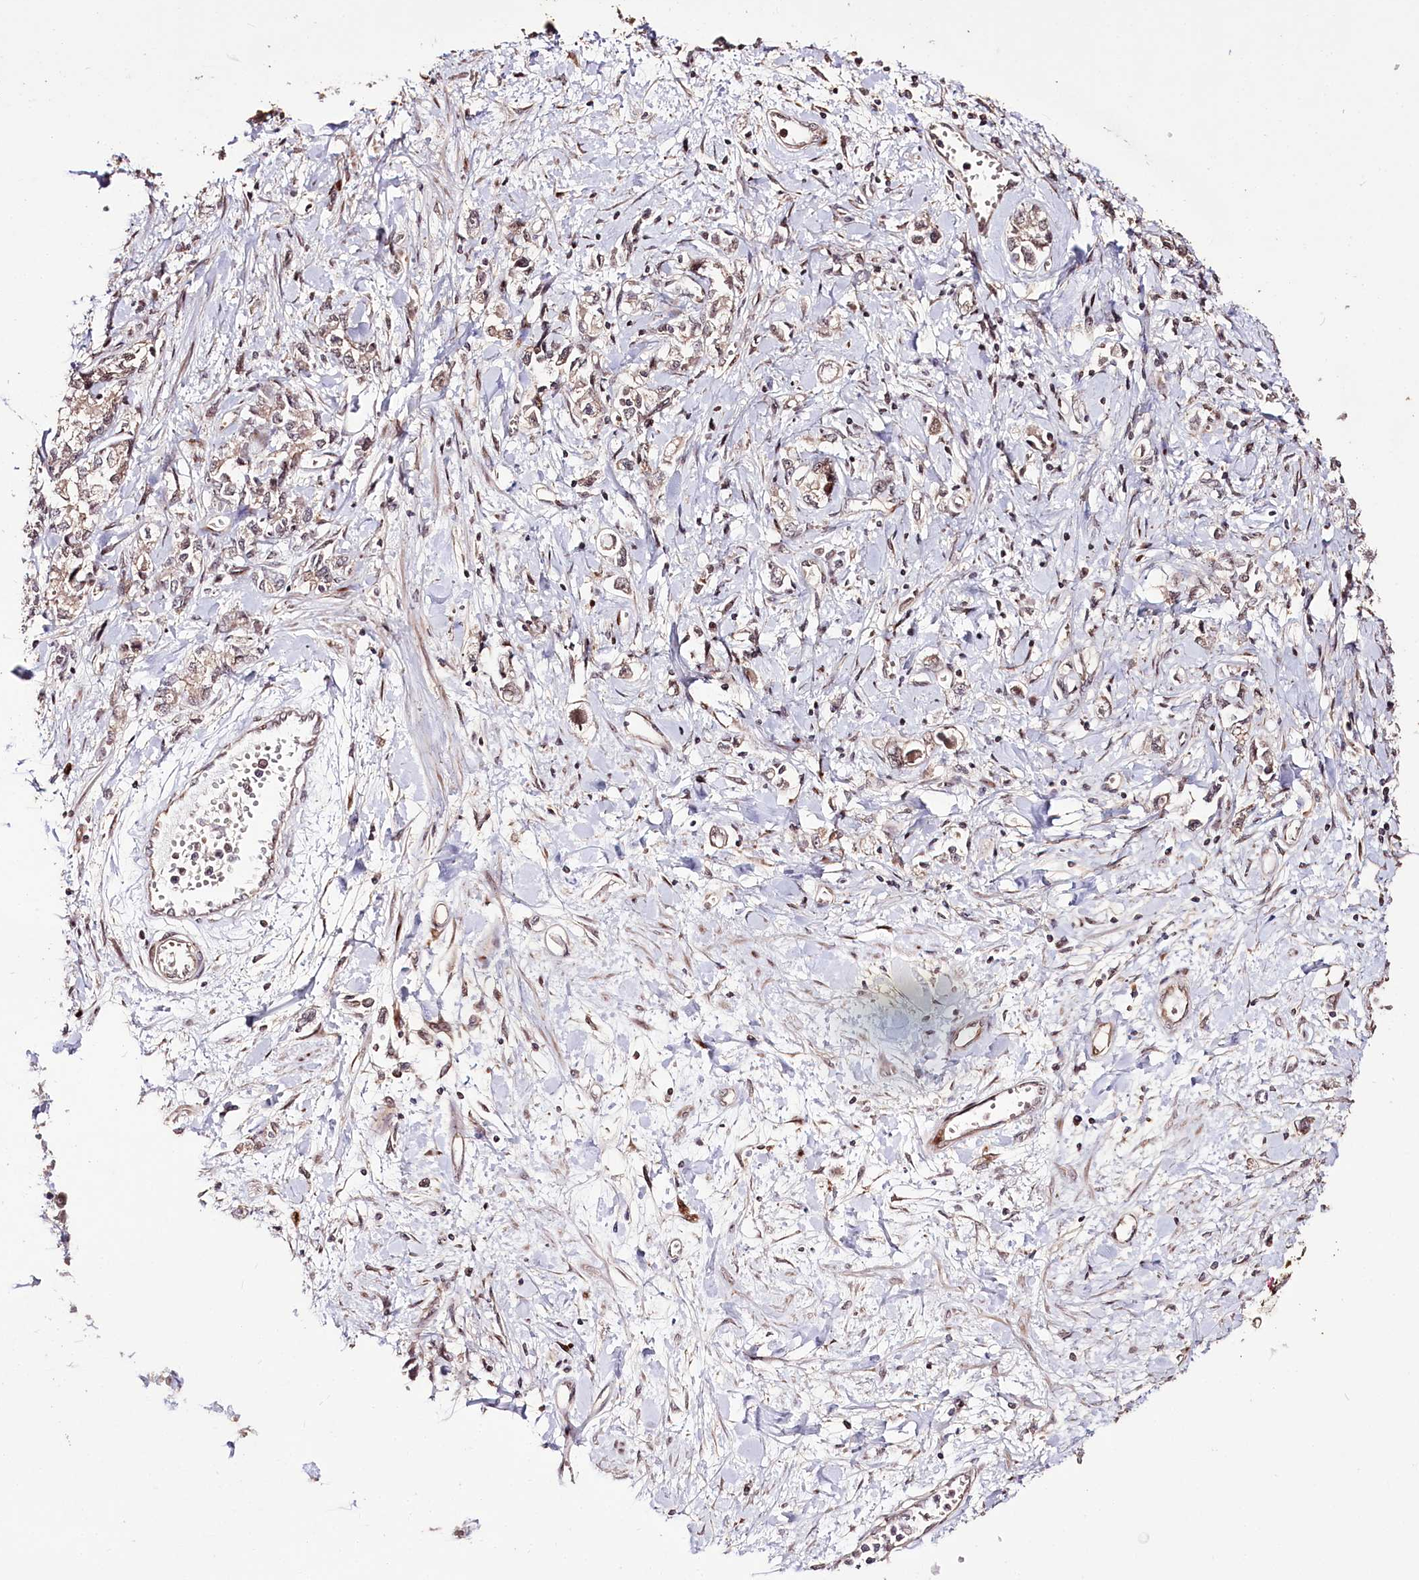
{"staining": {"intensity": "negative", "quantity": "none", "location": "none"}, "tissue": "stomach cancer", "cell_type": "Tumor cells", "image_type": "cancer", "snomed": [{"axis": "morphology", "description": "Adenocarcinoma, NOS"}, {"axis": "topography", "description": "Stomach"}], "caption": "Immunohistochemical staining of human adenocarcinoma (stomach) displays no significant positivity in tumor cells.", "gene": "CARD19", "patient": {"sex": "female", "age": 76}}